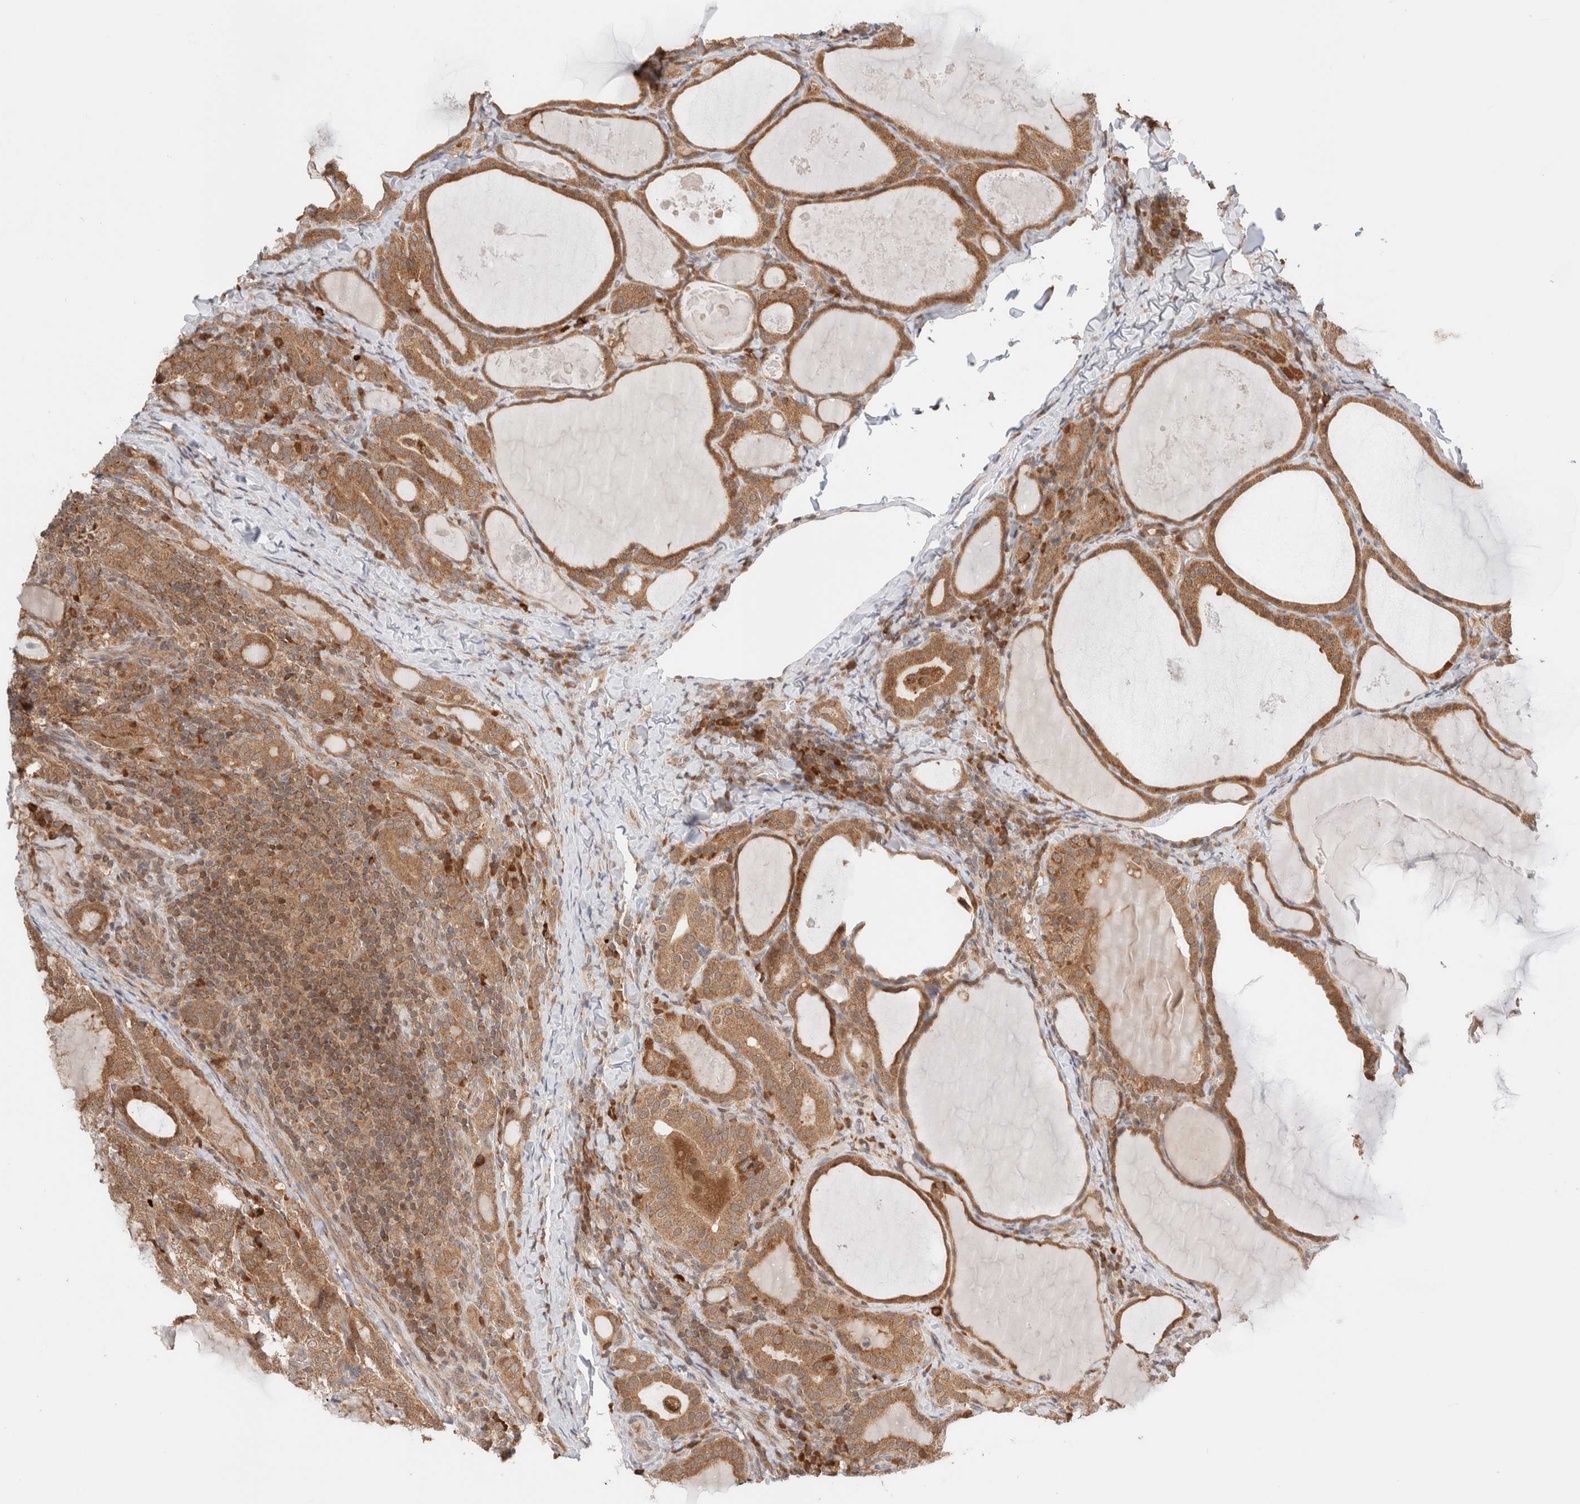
{"staining": {"intensity": "moderate", "quantity": ">75%", "location": "cytoplasmic/membranous"}, "tissue": "thyroid cancer", "cell_type": "Tumor cells", "image_type": "cancer", "snomed": [{"axis": "morphology", "description": "Papillary adenocarcinoma, NOS"}, {"axis": "topography", "description": "Thyroid gland"}], "caption": "Human thyroid cancer stained with a brown dye shows moderate cytoplasmic/membranous positive positivity in approximately >75% of tumor cells.", "gene": "XKR4", "patient": {"sex": "female", "age": 42}}